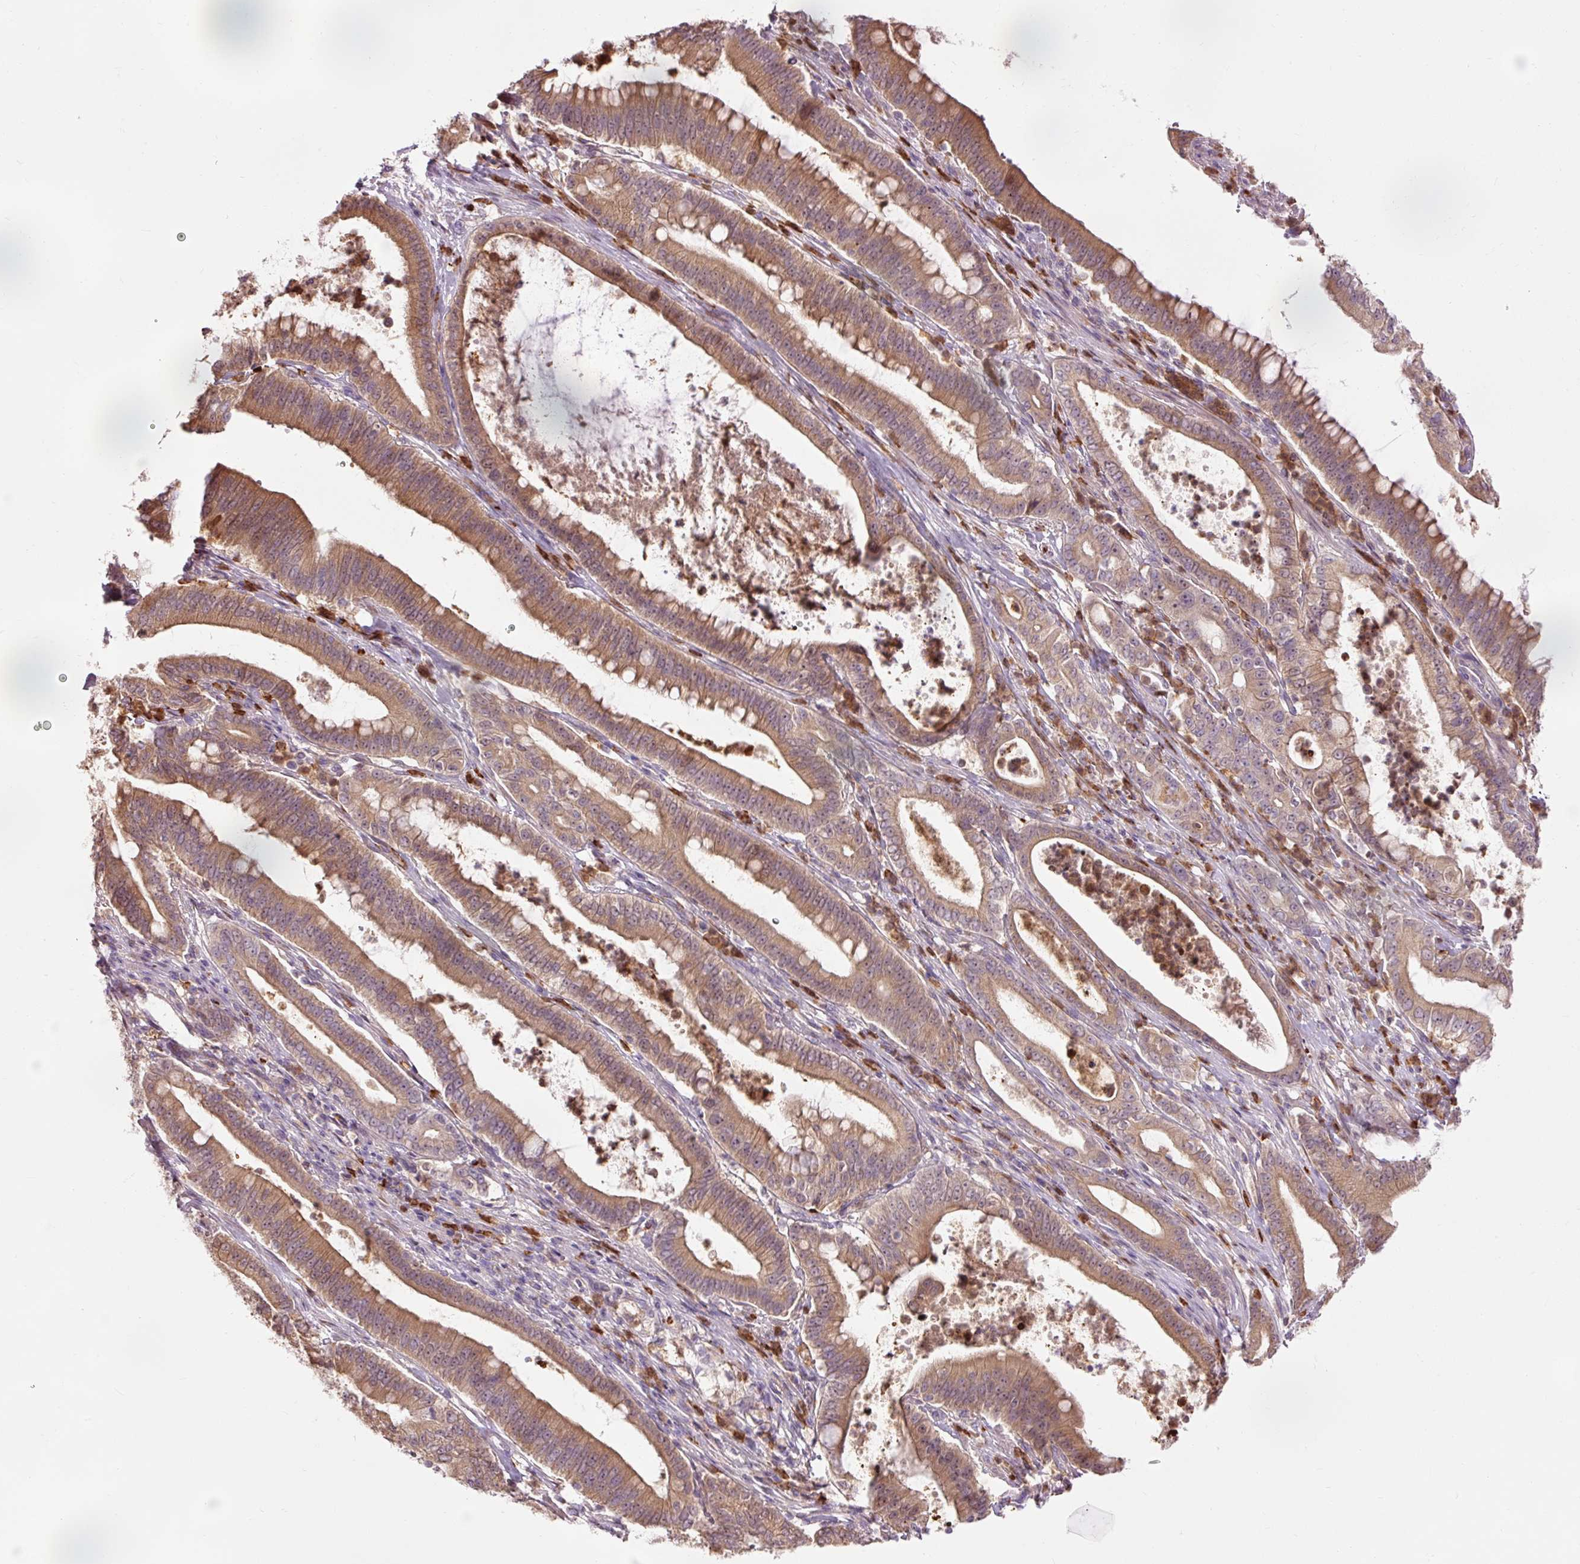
{"staining": {"intensity": "moderate", "quantity": ">75%", "location": "cytoplasmic/membranous"}, "tissue": "pancreatic cancer", "cell_type": "Tumor cells", "image_type": "cancer", "snomed": [{"axis": "morphology", "description": "Adenocarcinoma, NOS"}, {"axis": "topography", "description": "Pancreas"}], "caption": "Human pancreatic cancer (adenocarcinoma) stained with a protein marker exhibits moderate staining in tumor cells.", "gene": "PRDX5", "patient": {"sex": "male", "age": 71}}